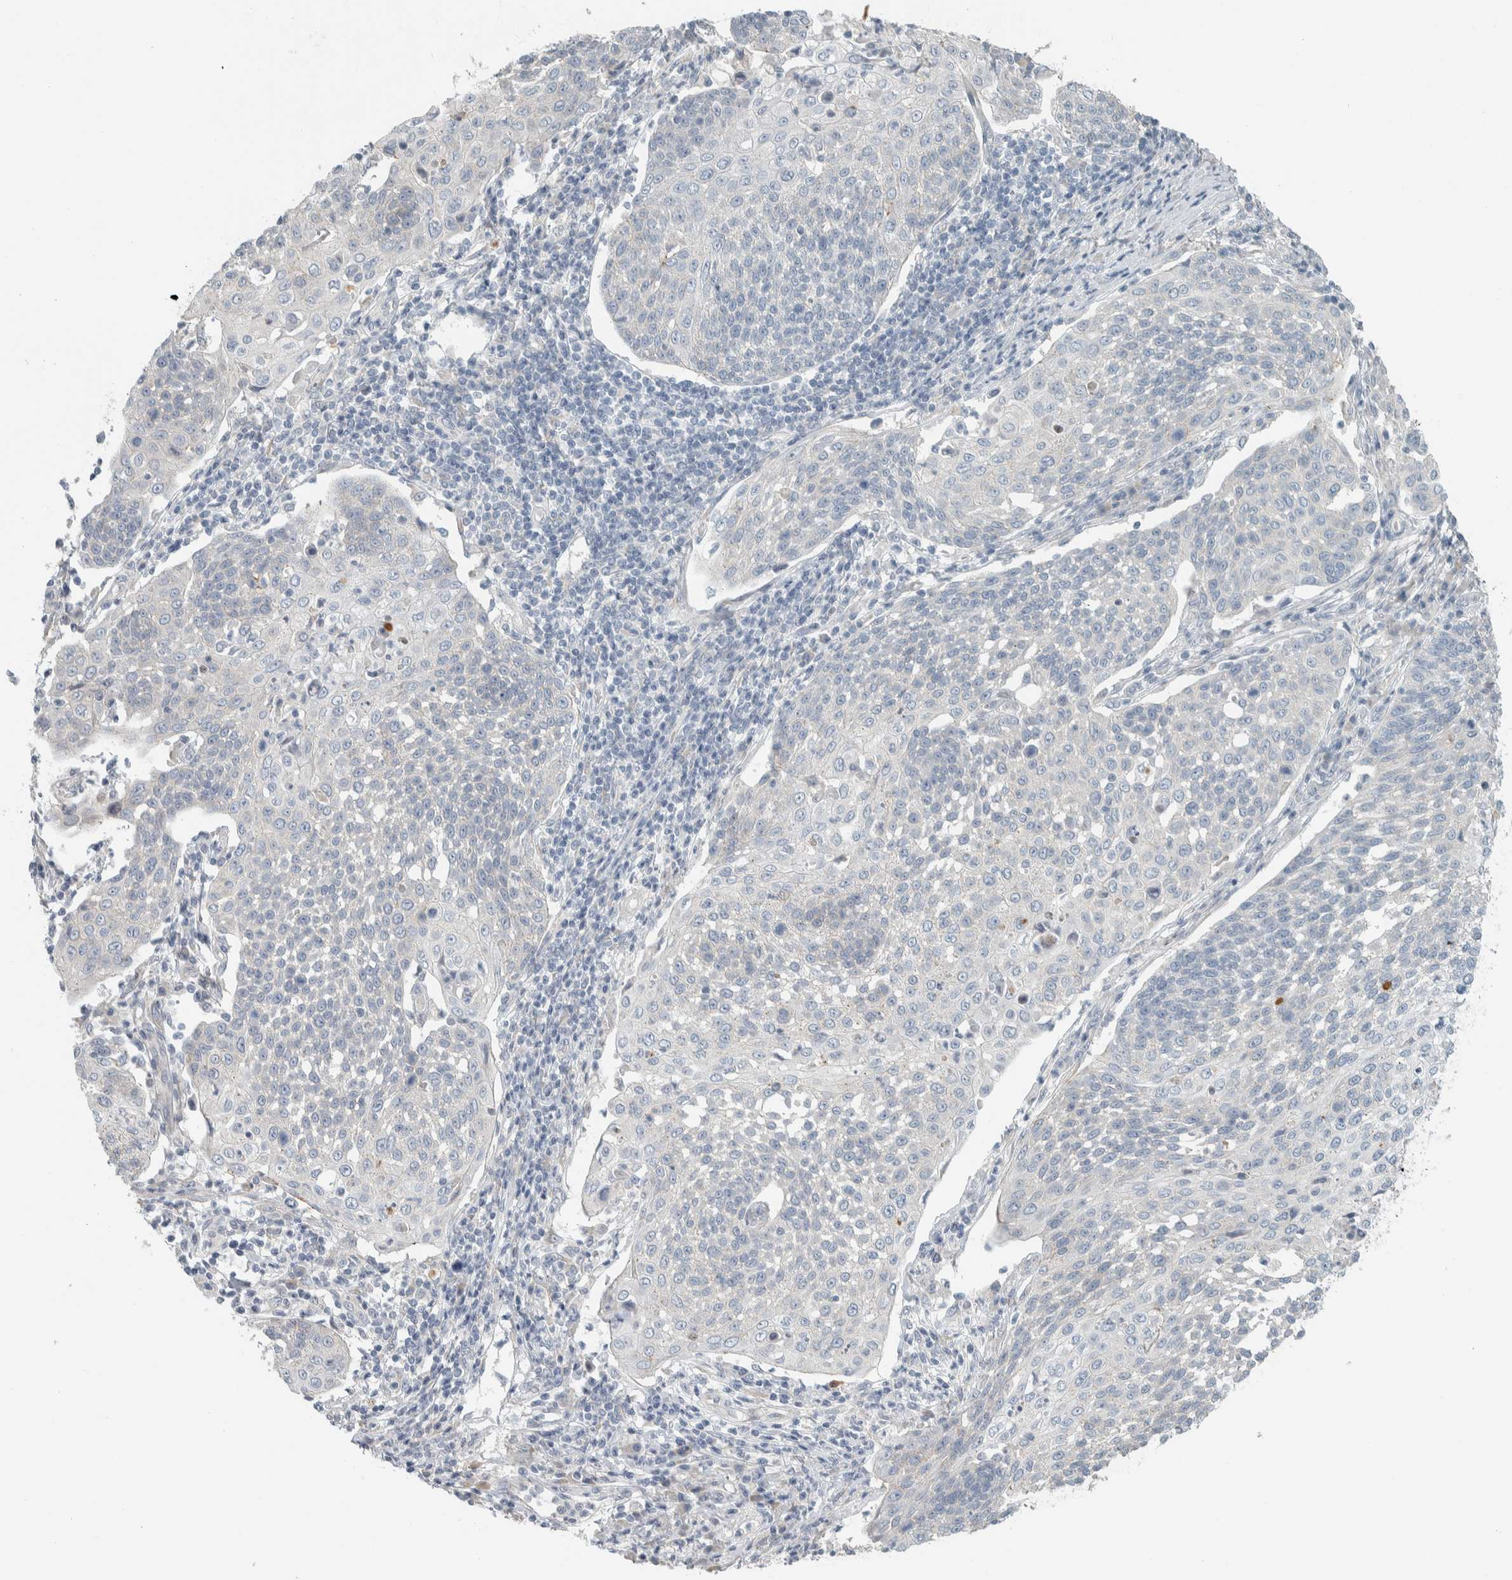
{"staining": {"intensity": "negative", "quantity": "none", "location": "none"}, "tissue": "cervical cancer", "cell_type": "Tumor cells", "image_type": "cancer", "snomed": [{"axis": "morphology", "description": "Squamous cell carcinoma, NOS"}, {"axis": "topography", "description": "Cervix"}], "caption": "Micrograph shows no significant protein staining in tumor cells of cervical squamous cell carcinoma. (Immunohistochemistry, brightfield microscopy, high magnification).", "gene": "HGS", "patient": {"sex": "female", "age": 34}}